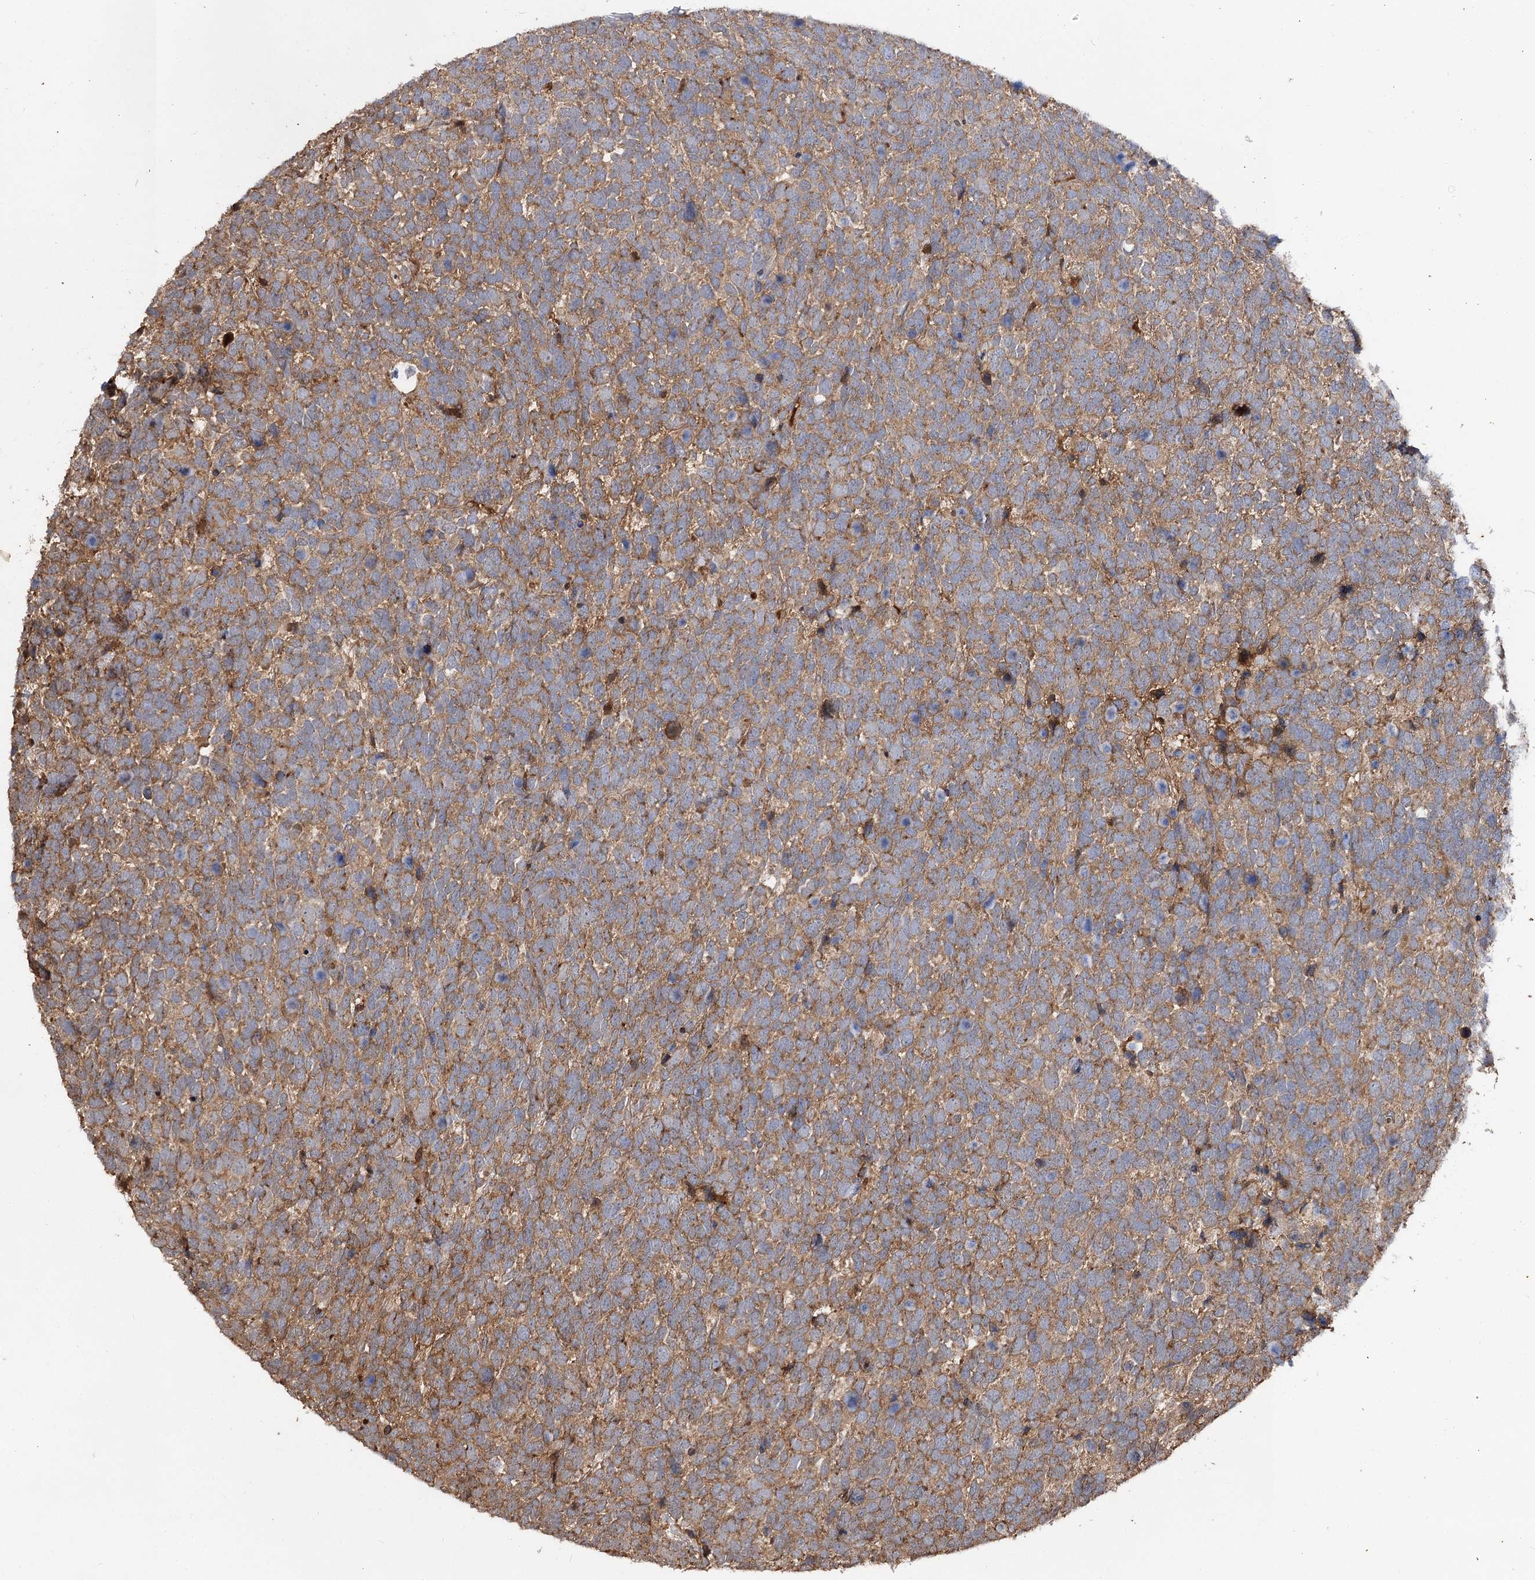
{"staining": {"intensity": "moderate", "quantity": ">75%", "location": "cytoplasmic/membranous"}, "tissue": "urothelial cancer", "cell_type": "Tumor cells", "image_type": "cancer", "snomed": [{"axis": "morphology", "description": "Urothelial carcinoma, High grade"}, {"axis": "topography", "description": "Urinary bladder"}], "caption": "A high-resolution micrograph shows immunohistochemistry (IHC) staining of high-grade urothelial carcinoma, which shows moderate cytoplasmic/membranous expression in about >75% of tumor cells.", "gene": "ARL13A", "patient": {"sex": "female", "age": 82}}